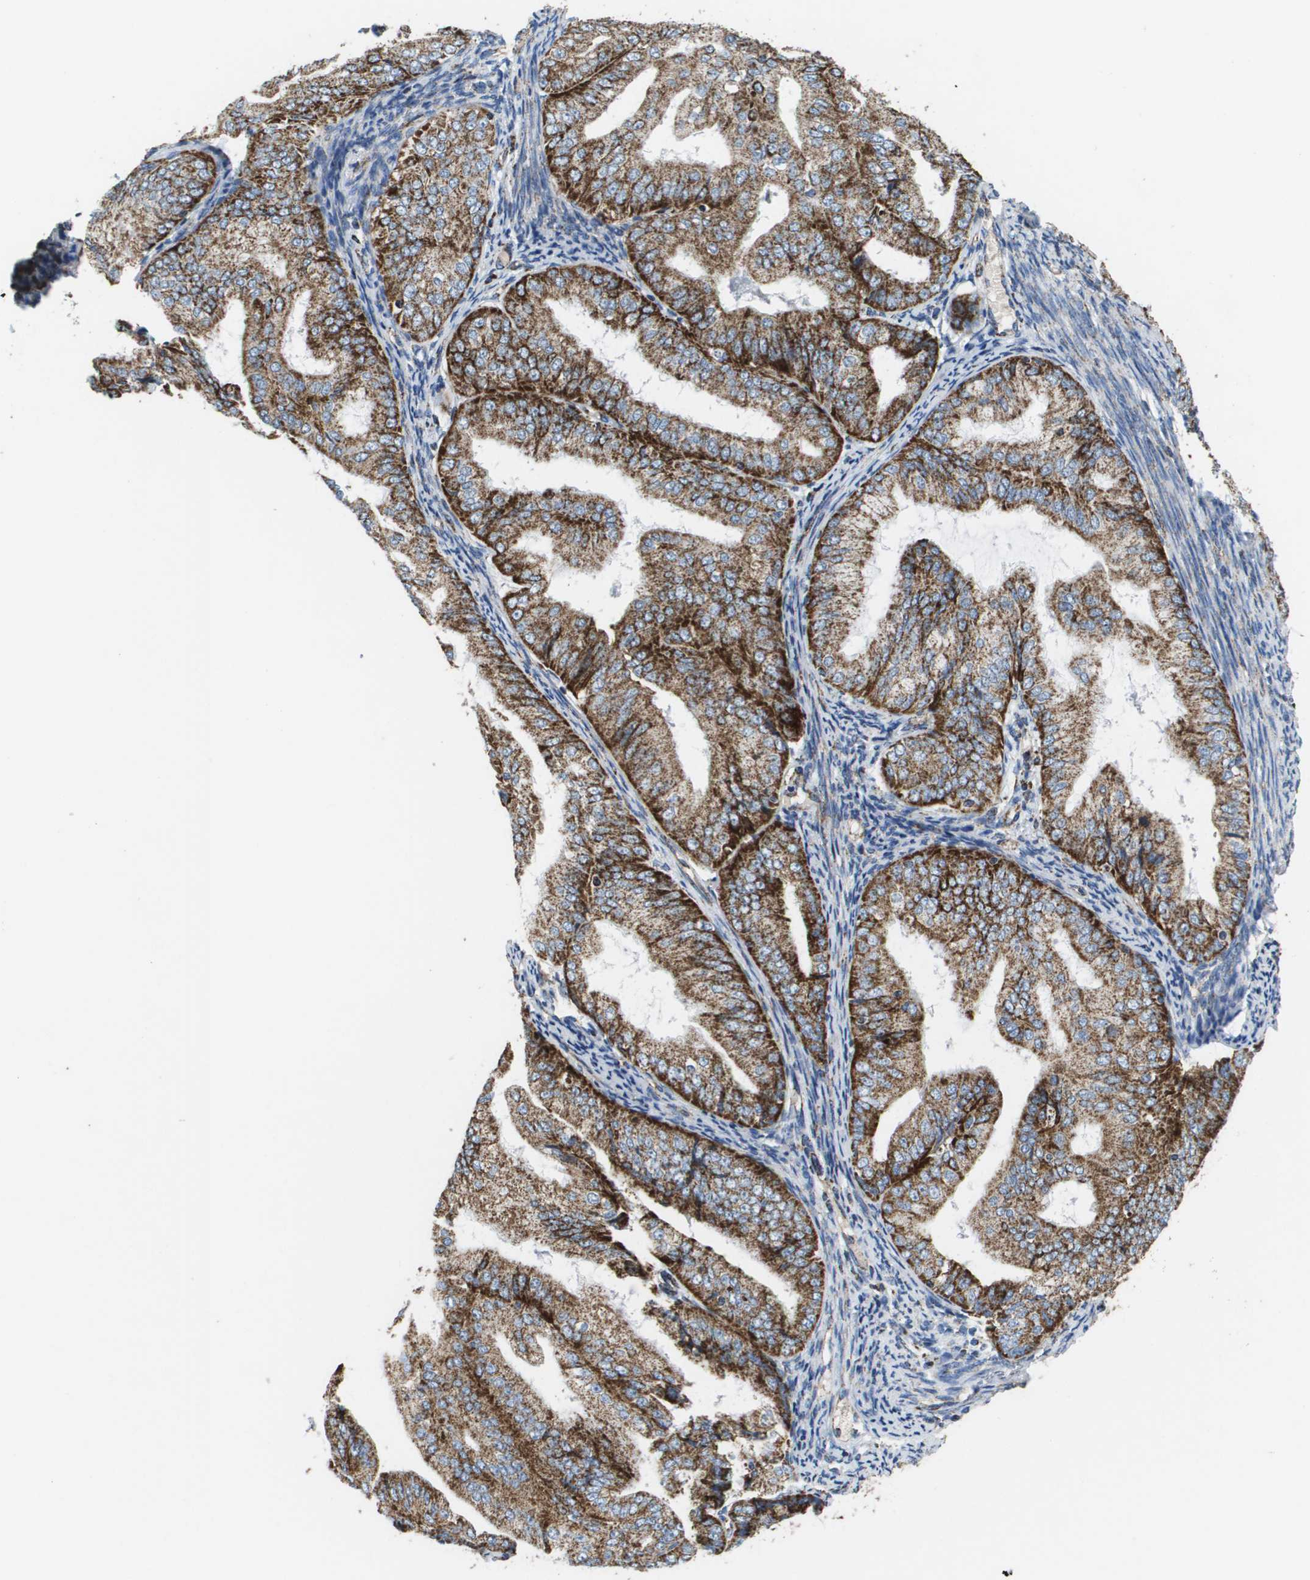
{"staining": {"intensity": "strong", "quantity": ">75%", "location": "cytoplasmic/membranous"}, "tissue": "endometrial cancer", "cell_type": "Tumor cells", "image_type": "cancer", "snomed": [{"axis": "morphology", "description": "Adenocarcinoma, NOS"}, {"axis": "topography", "description": "Endometrium"}], "caption": "Immunohistochemical staining of human endometrial adenocarcinoma exhibits high levels of strong cytoplasmic/membranous positivity in approximately >75% of tumor cells. (DAB (3,3'-diaminobenzidine) IHC with brightfield microscopy, high magnification).", "gene": "ATP5F1B", "patient": {"sex": "female", "age": 63}}